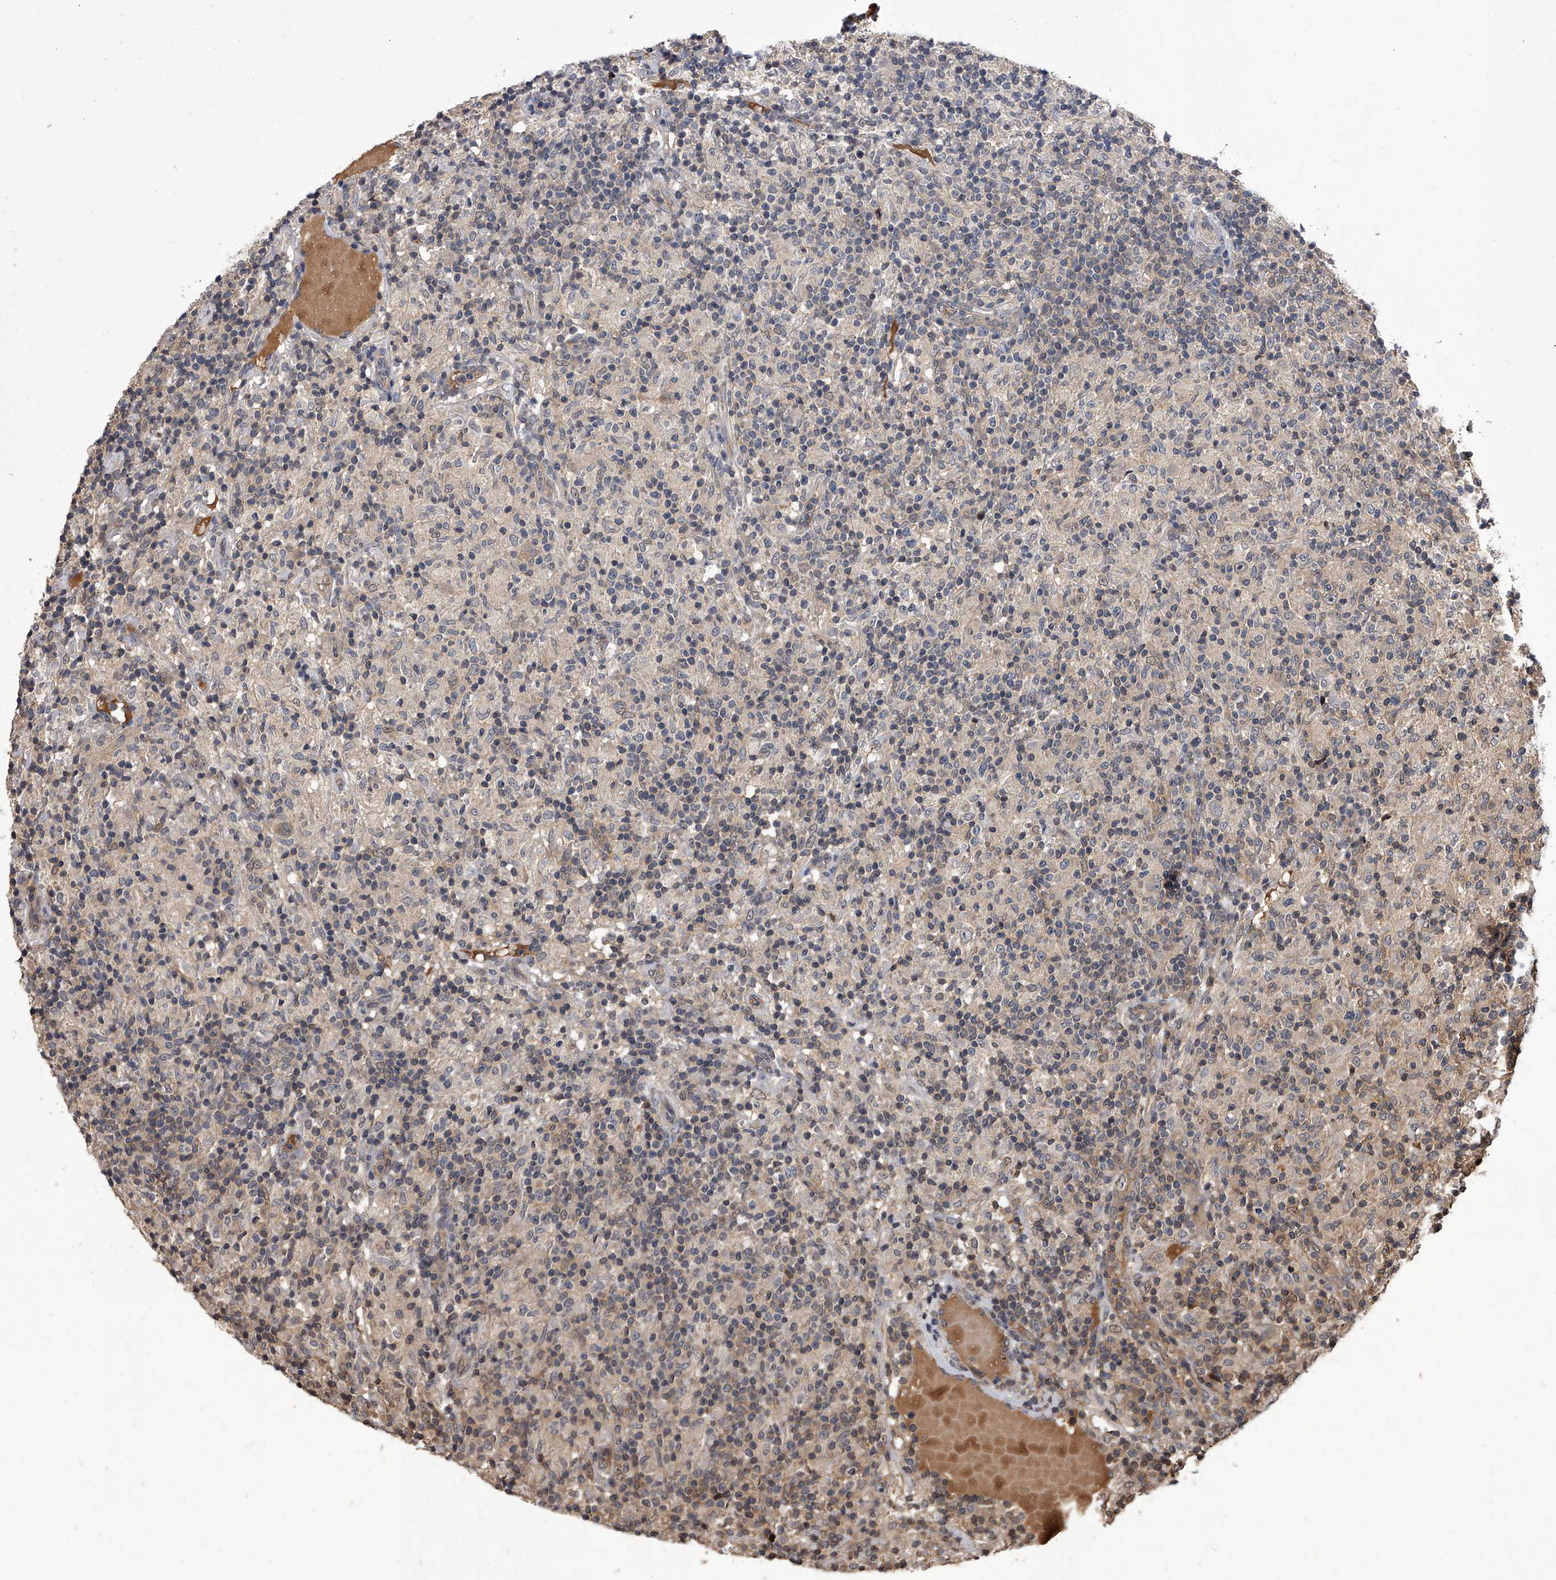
{"staining": {"intensity": "negative", "quantity": "none", "location": "none"}, "tissue": "lymphoma", "cell_type": "Tumor cells", "image_type": "cancer", "snomed": [{"axis": "morphology", "description": "Hodgkin's disease, NOS"}, {"axis": "topography", "description": "Lymph node"}], "caption": "Tumor cells are negative for brown protein staining in lymphoma.", "gene": "SLC18B1", "patient": {"sex": "male", "age": 70}}